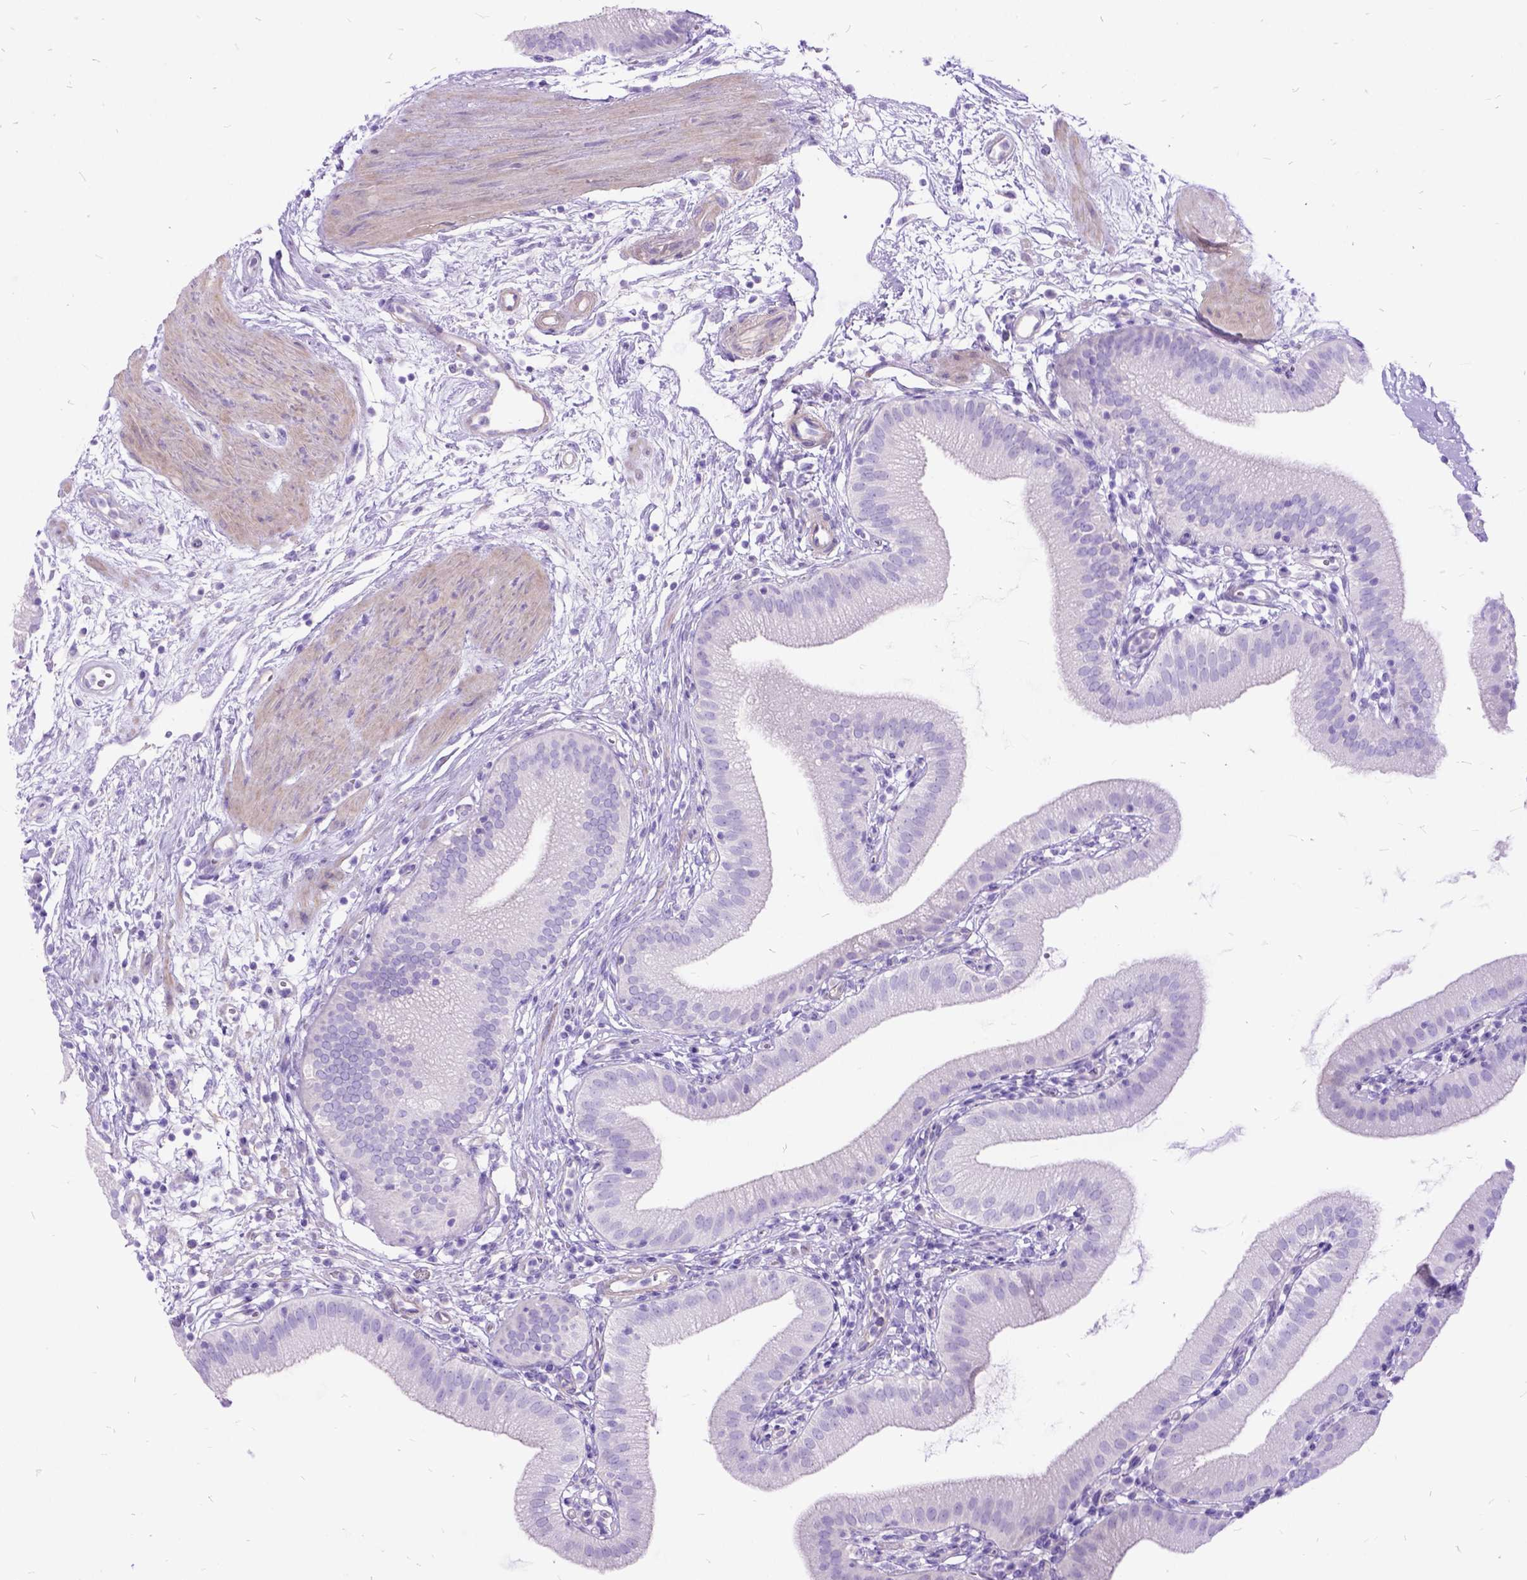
{"staining": {"intensity": "negative", "quantity": "none", "location": "none"}, "tissue": "gallbladder", "cell_type": "Glandular cells", "image_type": "normal", "snomed": [{"axis": "morphology", "description": "Normal tissue, NOS"}, {"axis": "topography", "description": "Gallbladder"}], "caption": "DAB (3,3'-diaminobenzidine) immunohistochemical staining of normal gallbladder displays no significant expression in glandular cells.", "gene": "ARL9", "patient": {"sex": "female", "age": 65}}